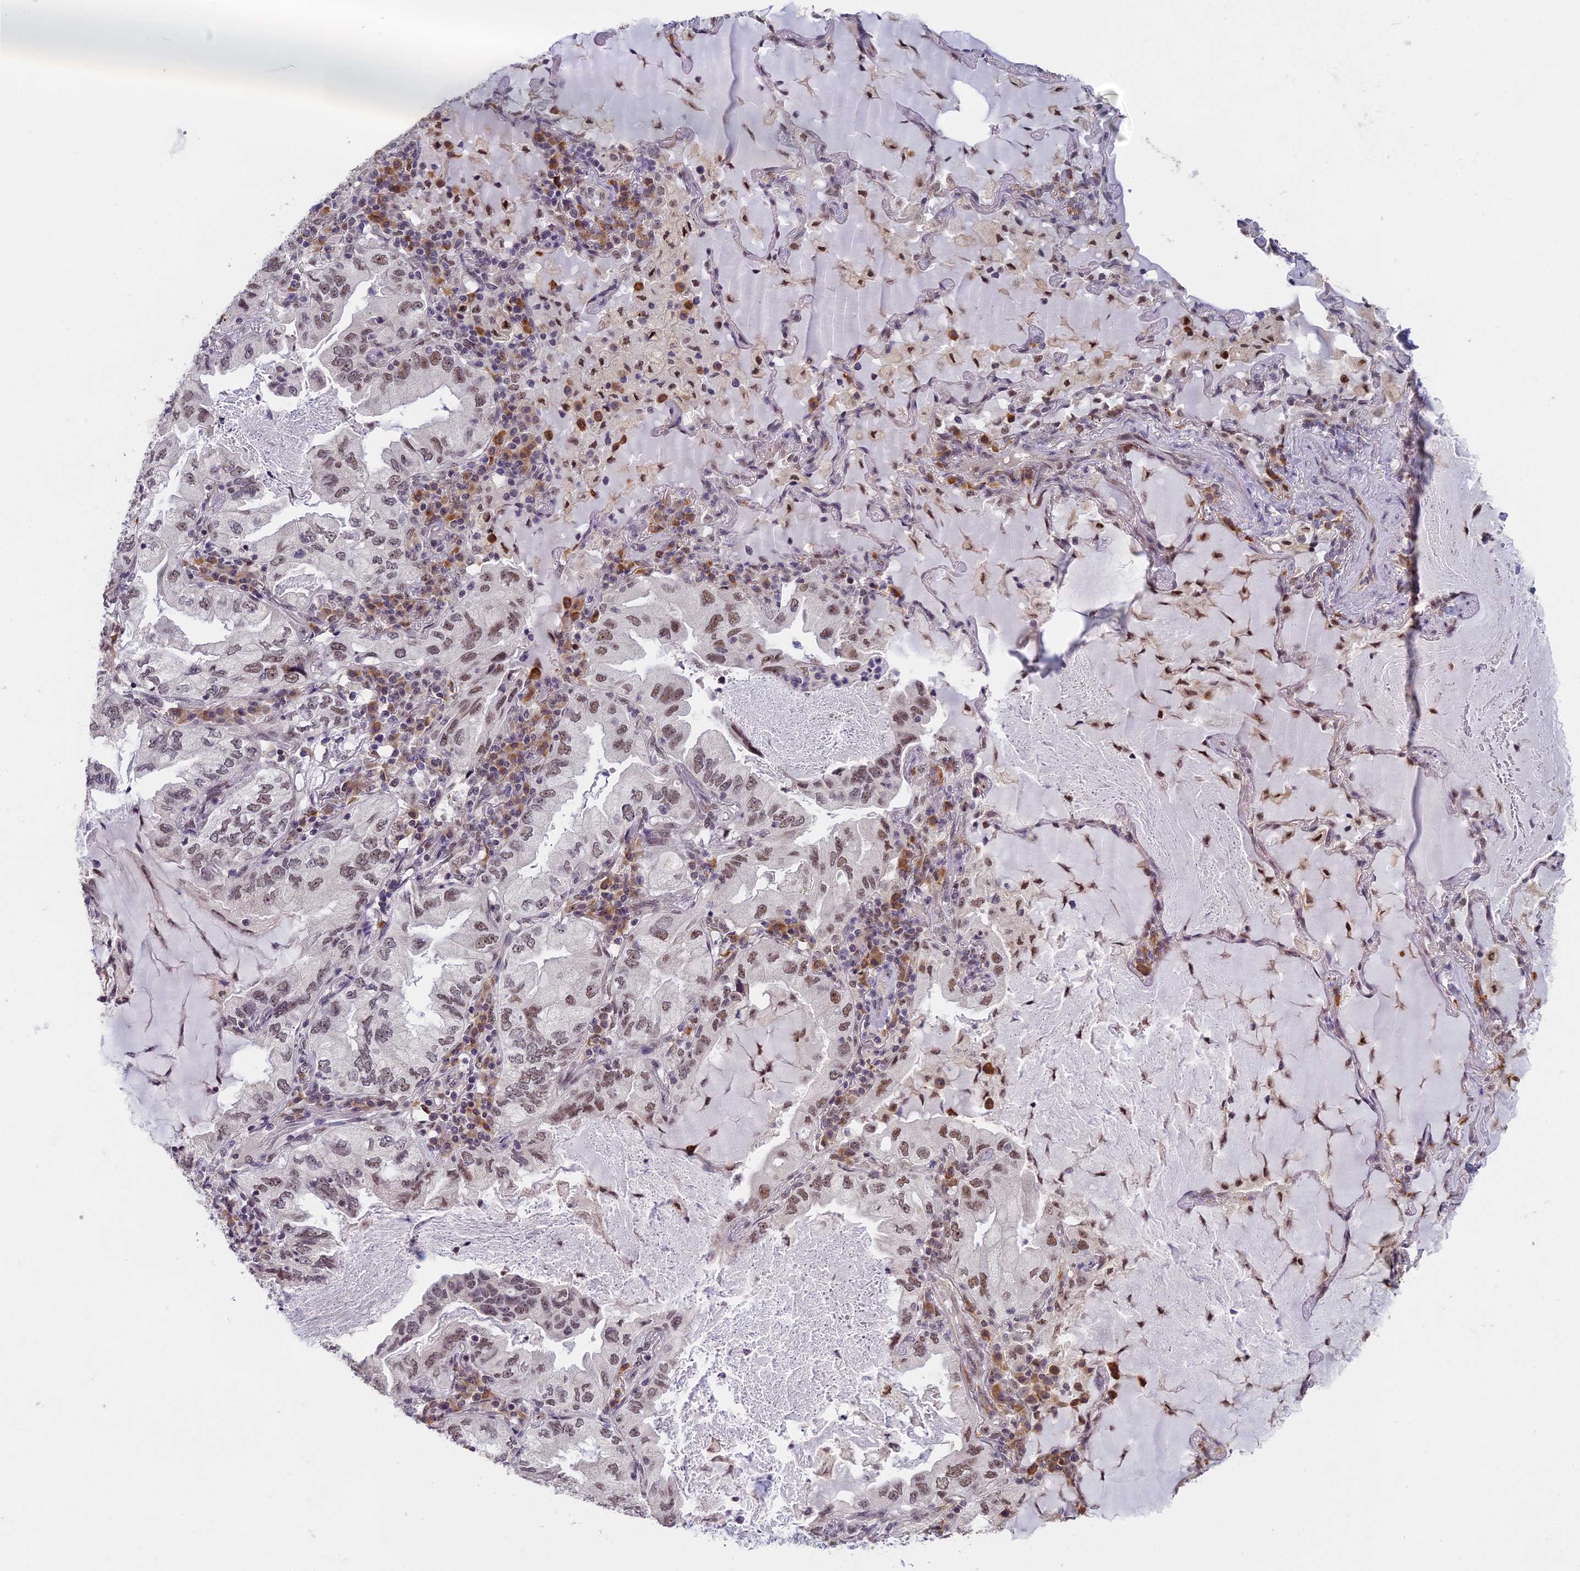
{"staining": {"intensity": "weak", "quantity": "25%-75%", "location": "nuclear"}, "tissue": "lung cancer", "cell_type": "Tumor cells", "image_type": "cancer", "snomed": [{"axis": "morphology", "description": "Adenocarcinoma, NOS"}, {"axis": "topography", "description": "Lung"}], "caption": "Approximately 25%-75% of tumor cells in human lung cancer (adenocarcinoma) reveal weak nuclear protein expression as visualized by brown immunohistochemical staining.", "gene": "MORF4L1", "patient": {"sex": "female", "age": 69}}